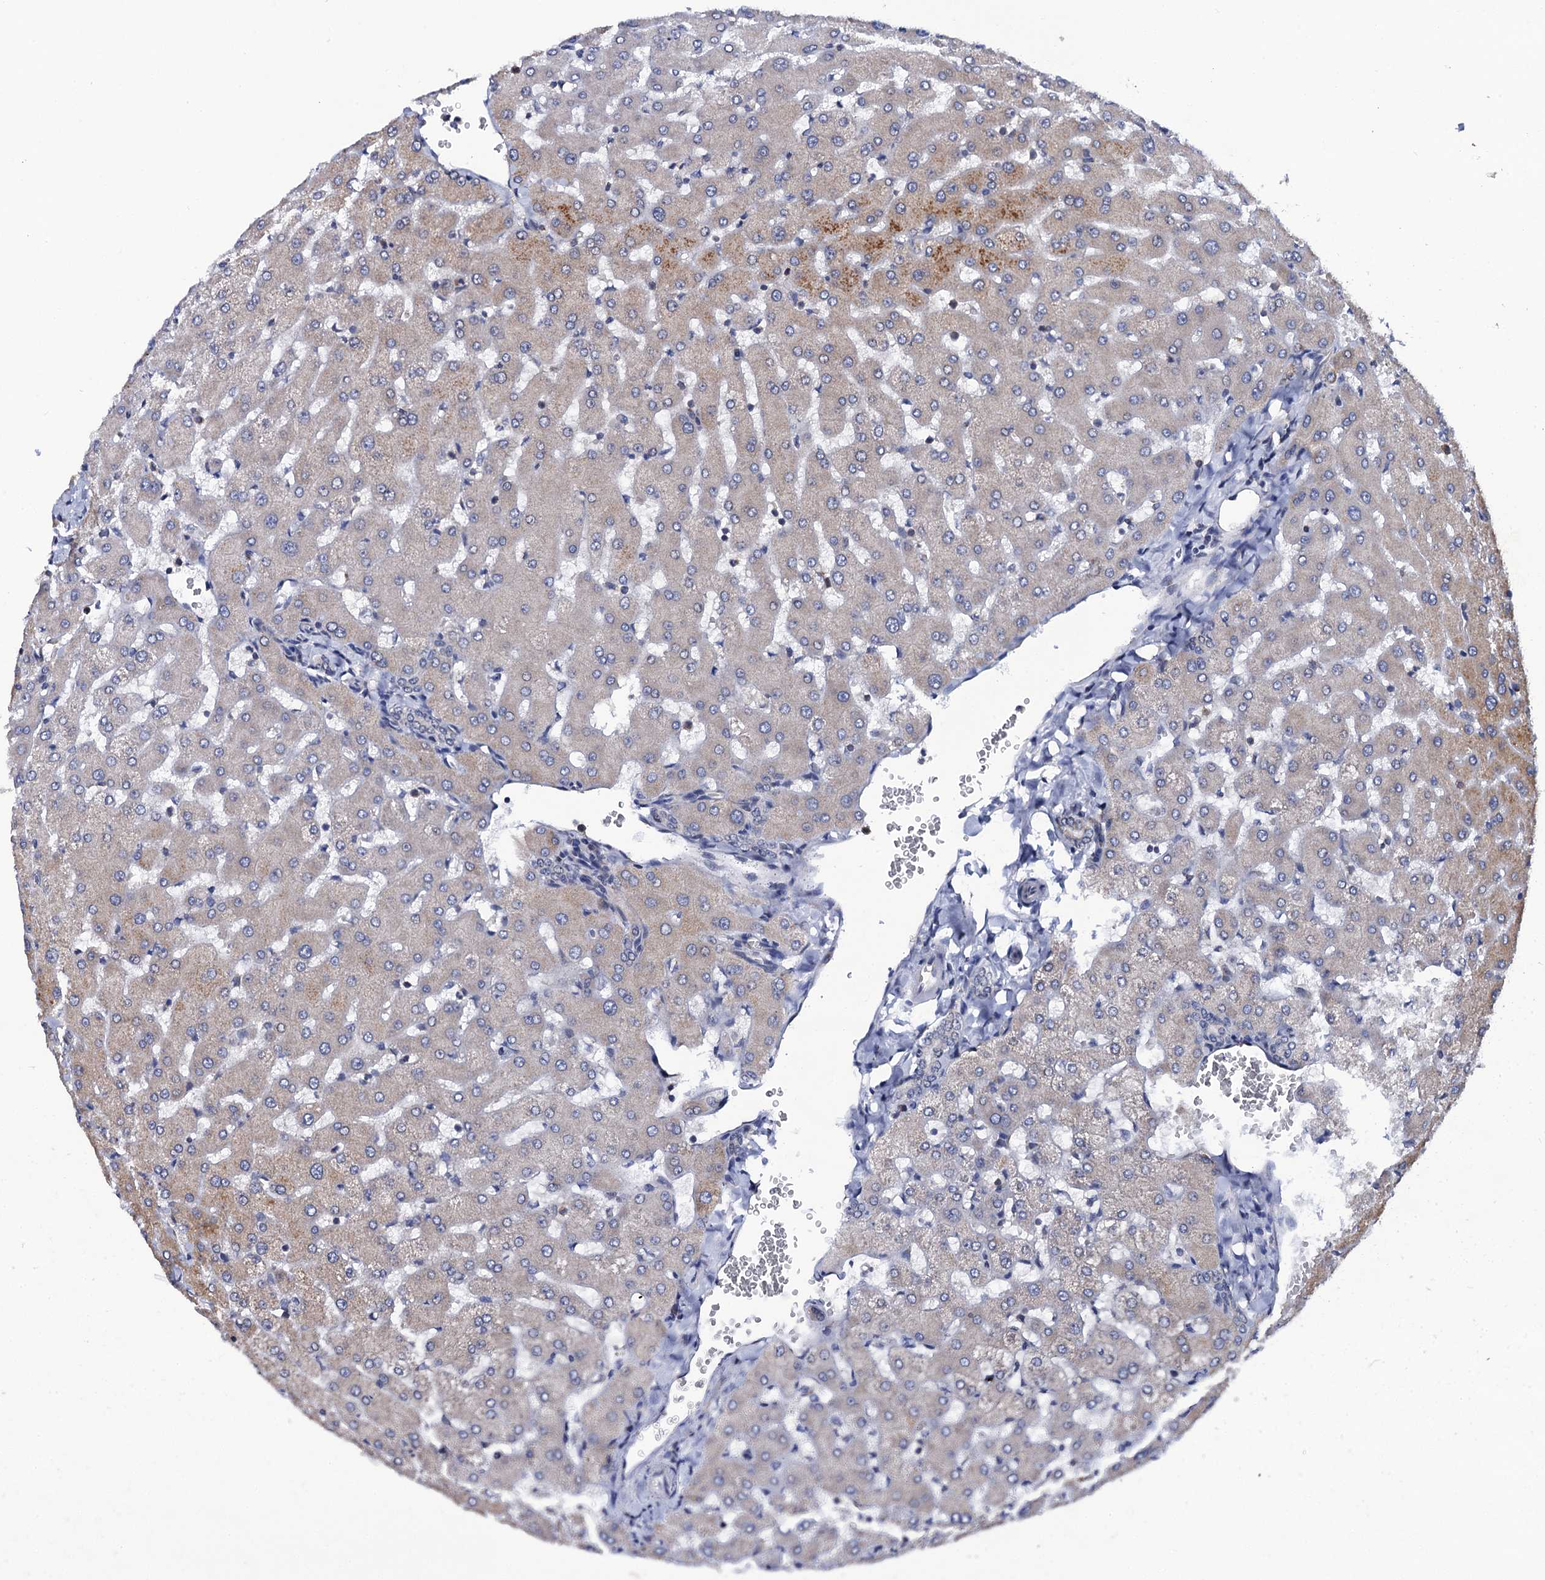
{"staining": {"intensity": "negative", "quantity": "none", "location": "none"}, "tissue": "liver", "cell_type": "Cholangiocytes", "image_type": "normal", "snomed": [{"axis": "morphology", "description": "Normal tissue, NOS"}, {"axis": "topography", "description": "Liver"}], "caption": "Immunohistochemical staining of benign liver exhibits no significant staining in cholangiocytes. (Immunohistochemistry (ihc), brightfield microscopy, high magnification).", "gene": "PTCD3", "patient": {"sex": "female", "age": 63}}